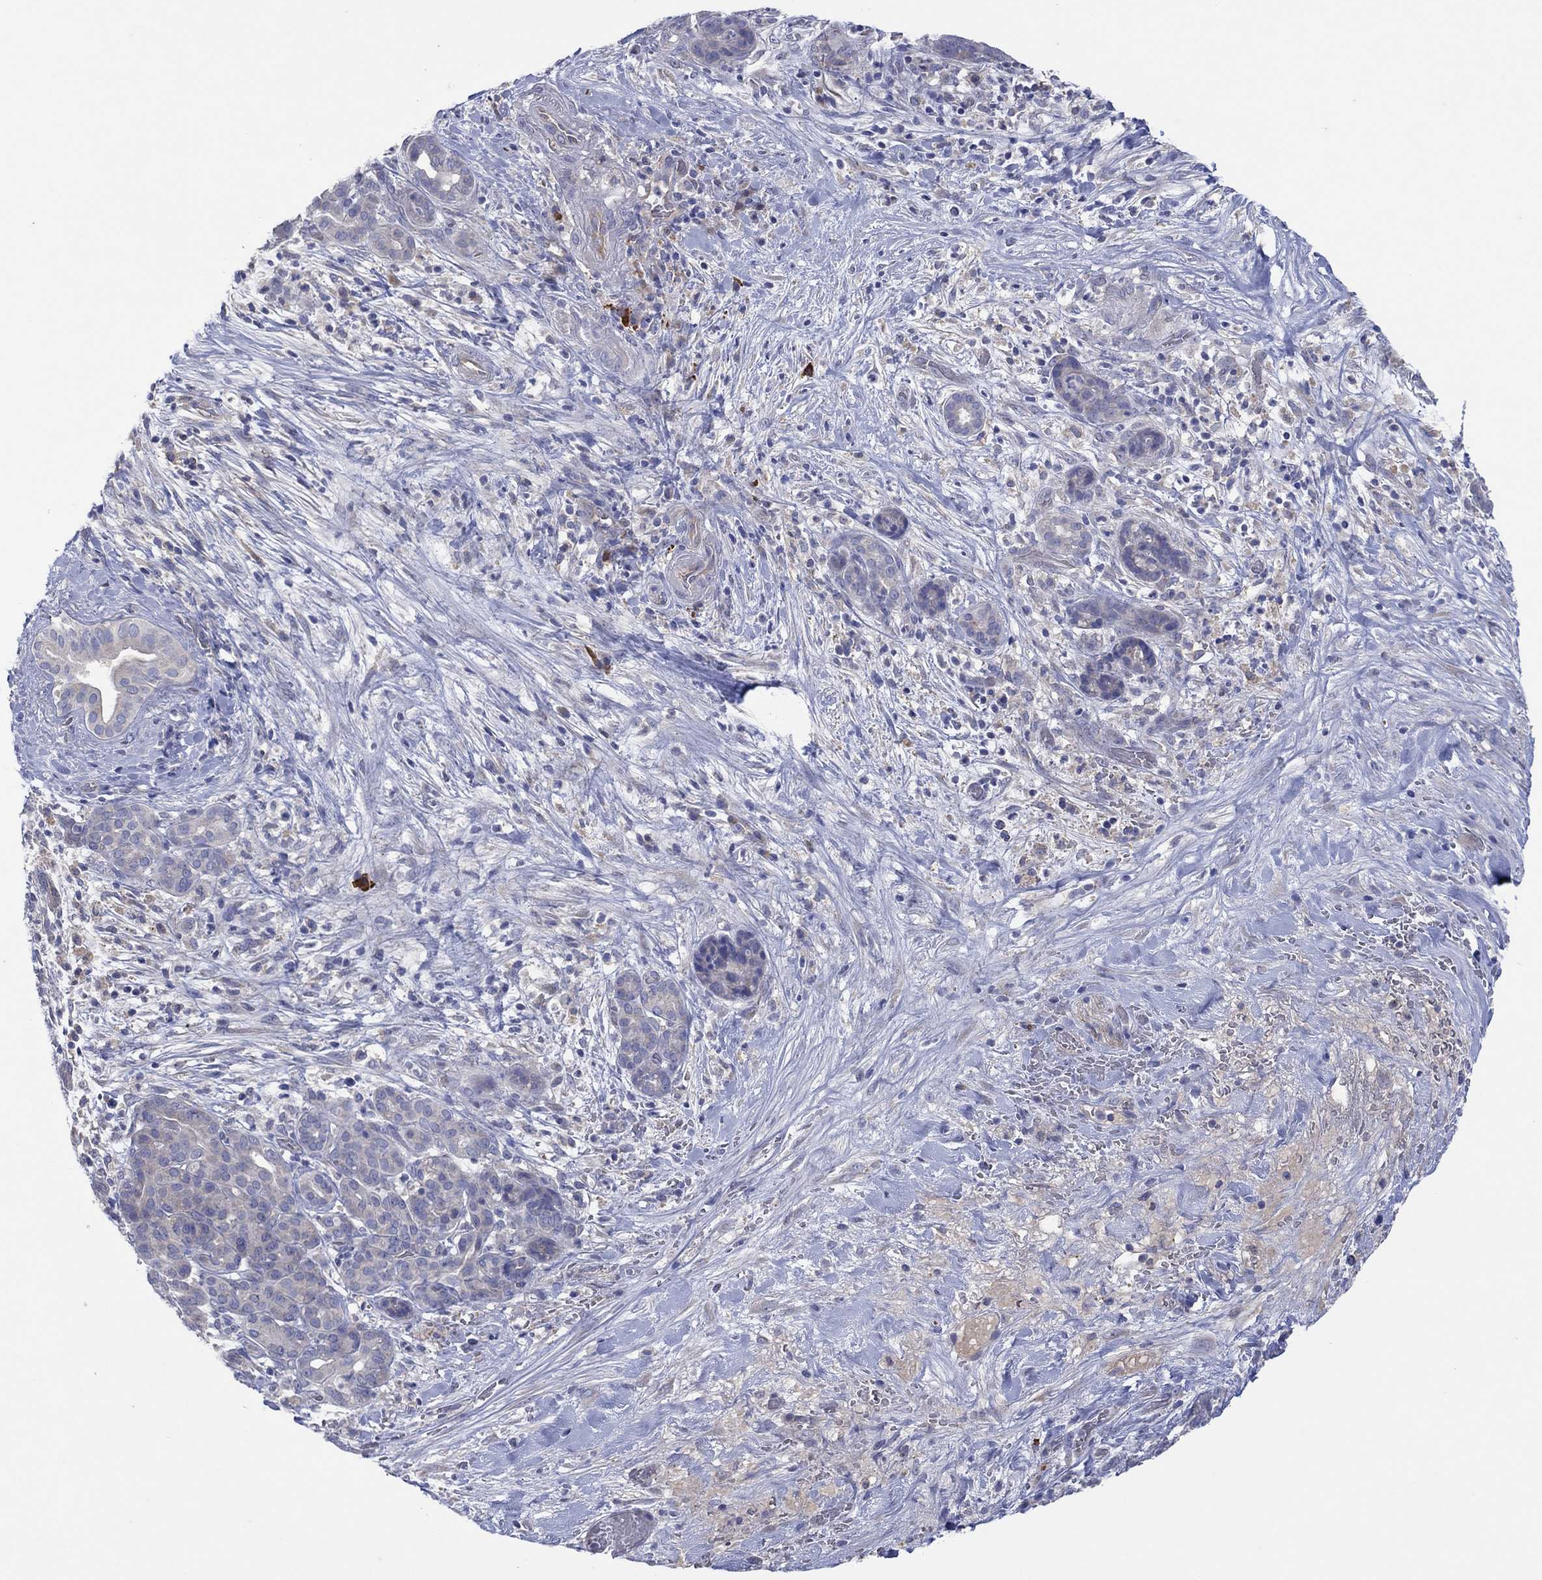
{"staining": {"intensity": "weak", "quantity": "<25%", "location": "cytoplasmic/membranous"}, "tissue": "pancreatic cancer", "cell_type": "Tumor cells", "image_type": "cancer", "snomed": [{"axis": "morphology", "description": "Adenocarcinoma, NOS"}, {"axis": "topography", "description": "Pancreas"}], "caption": "Pancreatic cancer (adenocarcinoma) was stained to show a protein in brown. There is no significant positivity in tumor cells. Nuclei are stained in blue.", "gene": "PLCL2", "patient": {"sex": "male", "age": 44}}